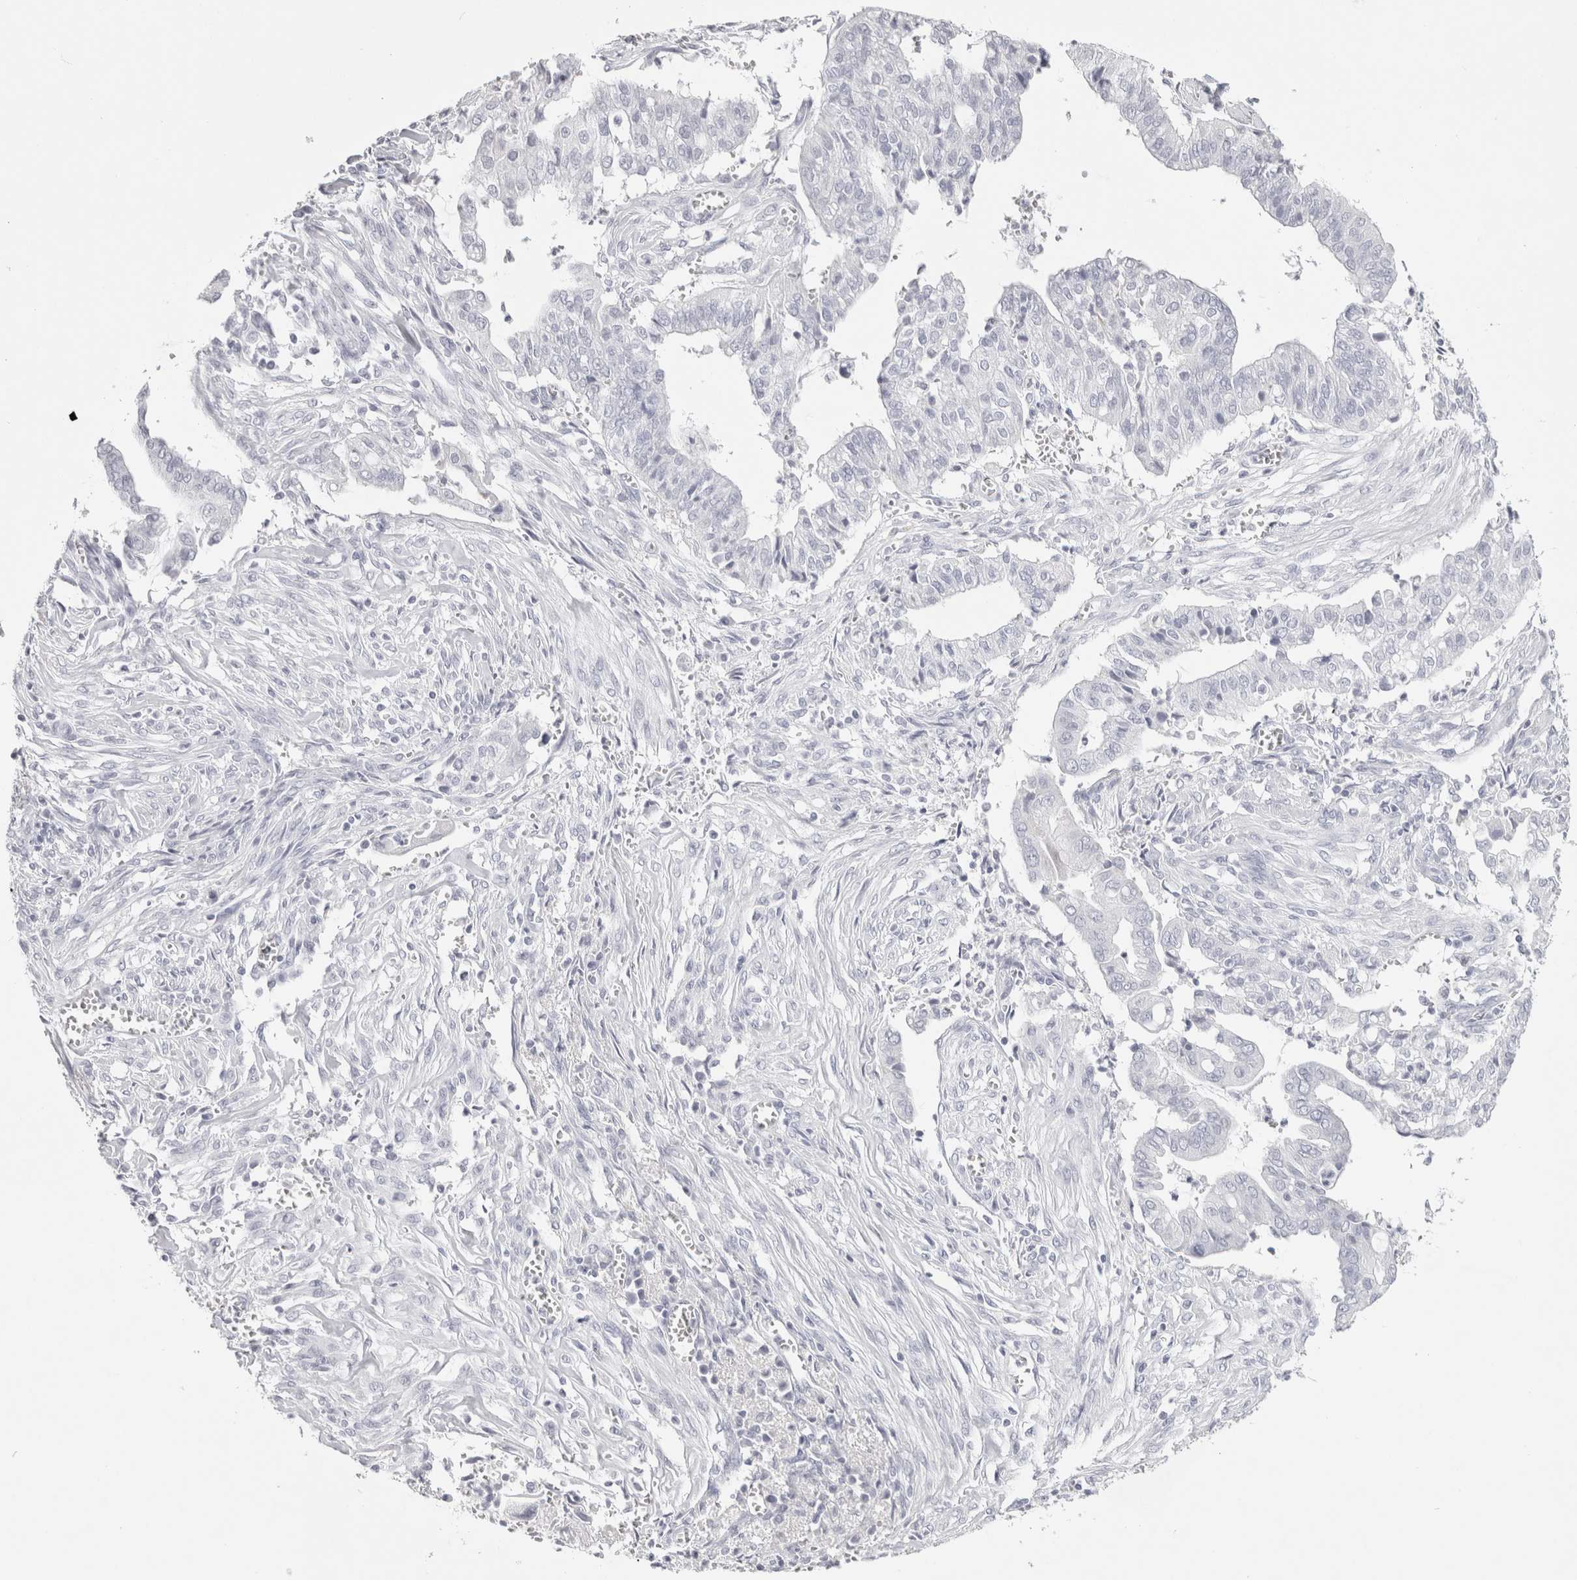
{"staining": {"intensity": "negative", "quantity": "none", "location": "none"}, "tissue": "cervical cancer", "cell_type": "Tumor cells", "image_type": "cancer", "snomed": [{"axis": "morphology", "description": "Adenocarcinoma, NOS"}, {"axis": "topography", "description": "Cervix"}], "caption": "DAB immunohistochemical staining of cervical cancer exhibits no significant expression in tumor cells.", "gene": "GARIN1A", "patient": {"sex": "female", "age": 44}}